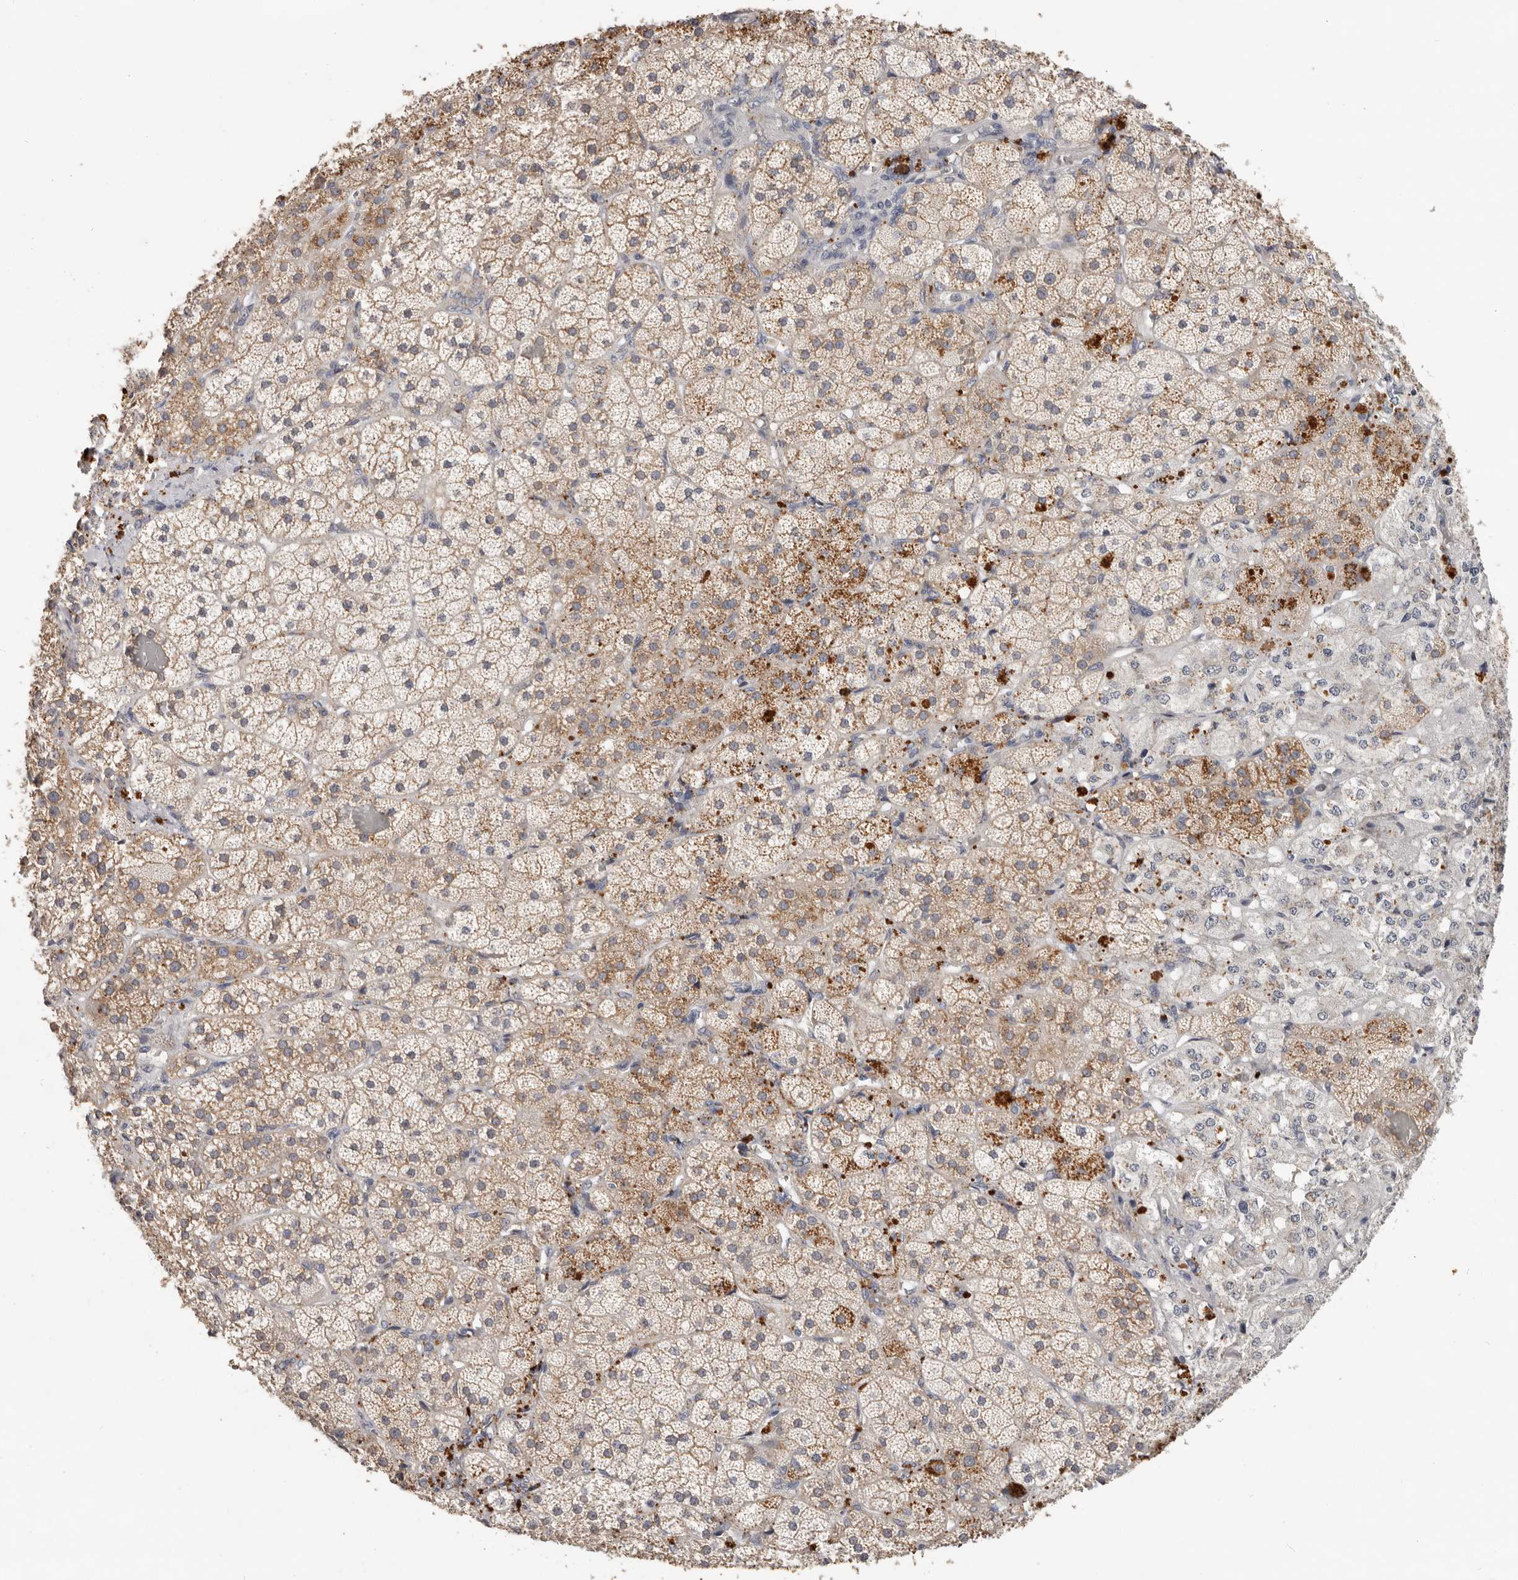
{"staining": {"intensity": "moderate", "quantity": ">75%", "location": "cytoplasmic/membranous"}, "tissue": "adrenal gland", "cell_type": "Glandular cells", "image_type": "normal", "snomed": [{"axis": "morphology", "description": "Normal tissue, NOS"}, {"axis": "topography", "description": "Adrenal gland"}], "caption": "The immunohistochemical stain highlights moderate cytoplasmic/membranous staining in glandular cells of unremarkable adrenal gland. (IHC, brightfield microscopy, high magnification).", "gene": "WDR77", "patient": {"sex": "male", "age": 57}}